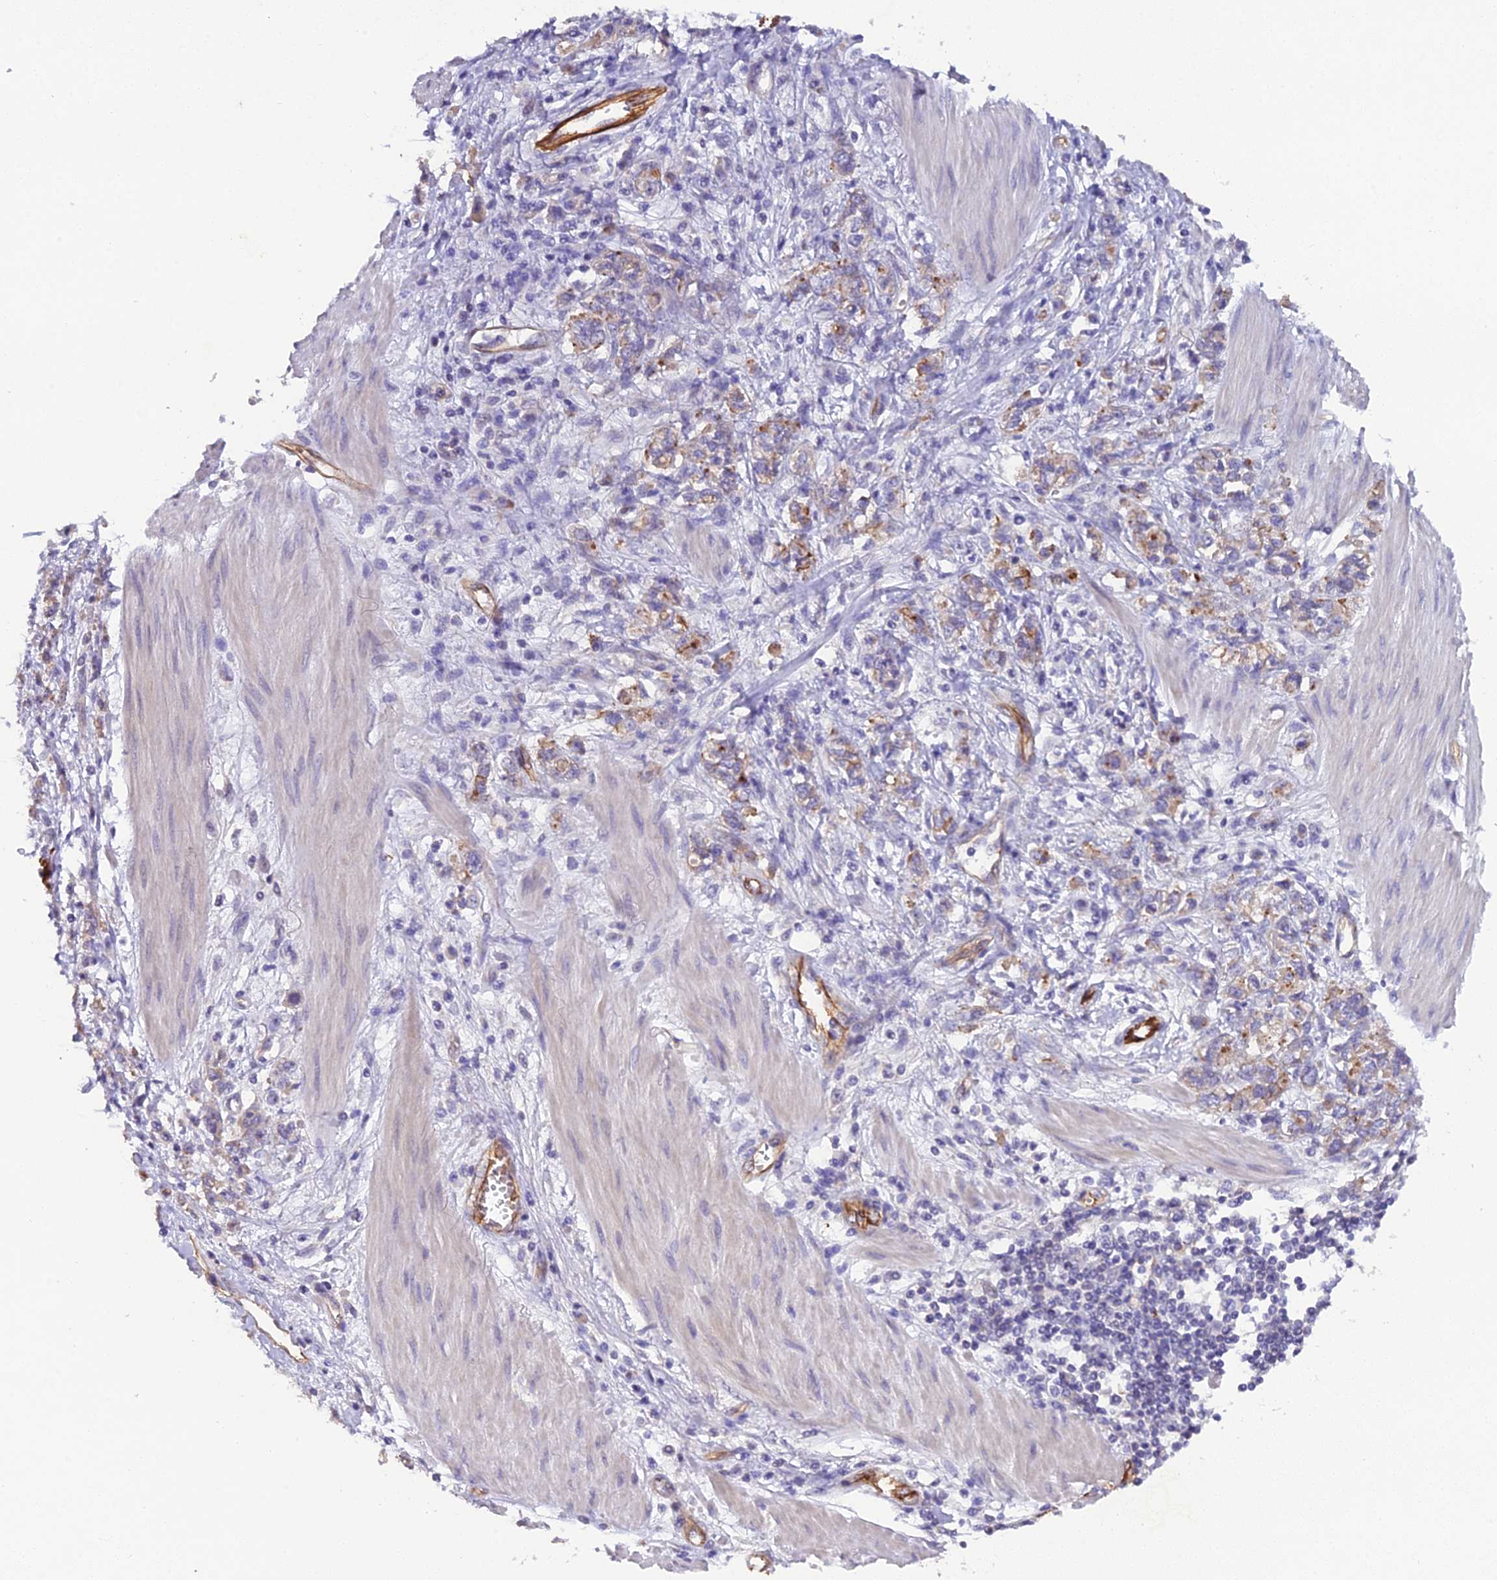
{"staining": {"intensity": "moderate", "quantity": "<25%", "location": "cytoplasmic/membranous"}, "tissue": "stomach cancer", "cell_type": "Tumor cells", "image_type": "cancer", "snomed": [{"axis": "morphology", "description": "Adenocarcinoma, NOS"}, {"axis": "topography", "description": "Stomach"}], "caption": "There is low levels of moderate cytoplasmic/membranous positivity in tumor cells of stomach cancer, as demonstrated by immunohistochemical staining (brown color).", "gene": "CFAP47", "patient": {"sex": "female", "age": 76}}